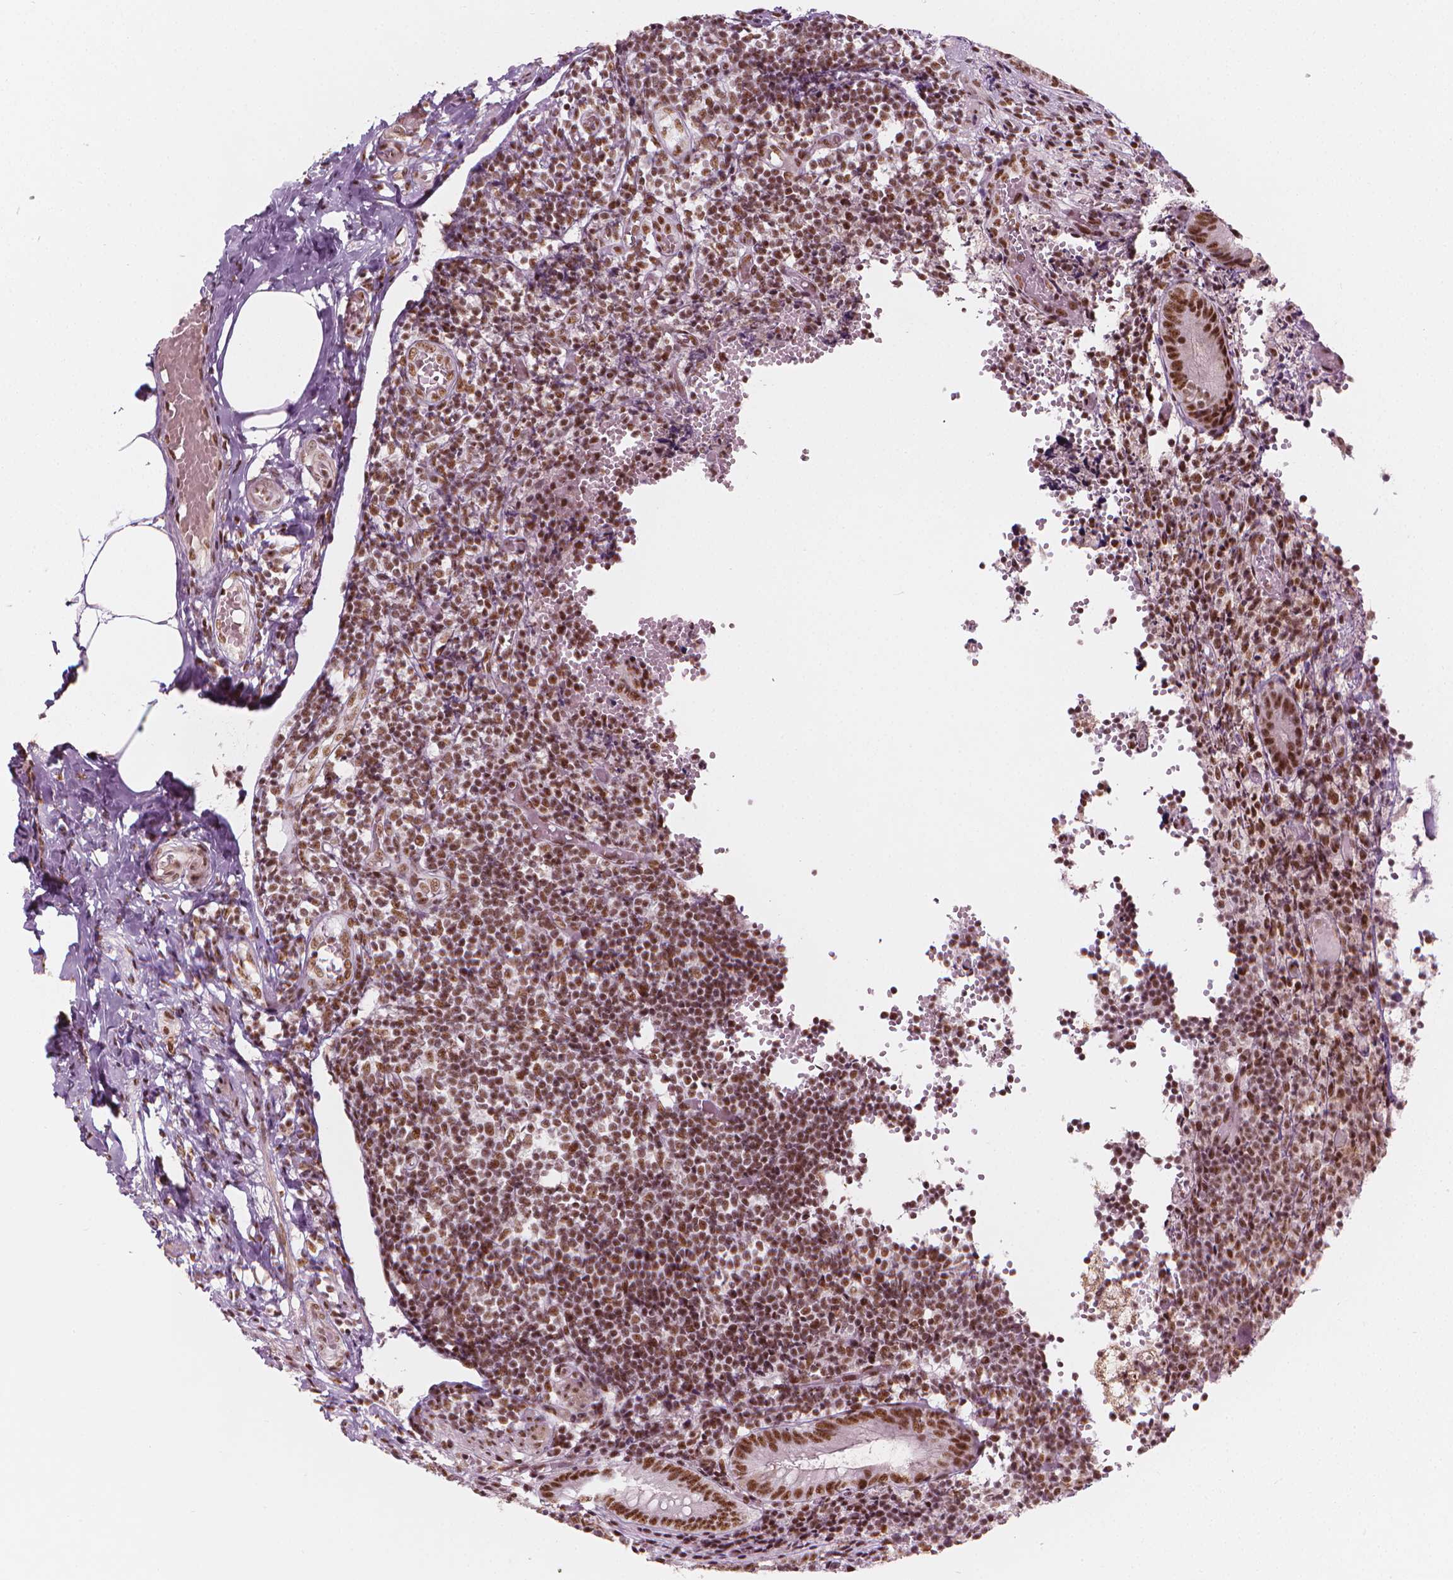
{"staining": {"intensity": "strong", "quantity": ">75%", "location": "nuclear"}, "tissue": "appendix", "cell_type": "Glandular cells", "image_type": "normal", "snomed": [{"axis": "morphology", "description": "Normal tissue, NOS"}, {"axis": "topography", "description": "Appendix"}], "caption": "A photomicrograph of human appendix stained for a protein exhibits strong nuclear brown staining in glandular cells. The protein of interest is stained brown, and the nuclei are stained in blue (DAB (3,3'-diaminobenzidine) IHC with brightfield microscopy, high magnification).", "gene": "ELF2", "patient": {"sex": "female", "age": 32}}